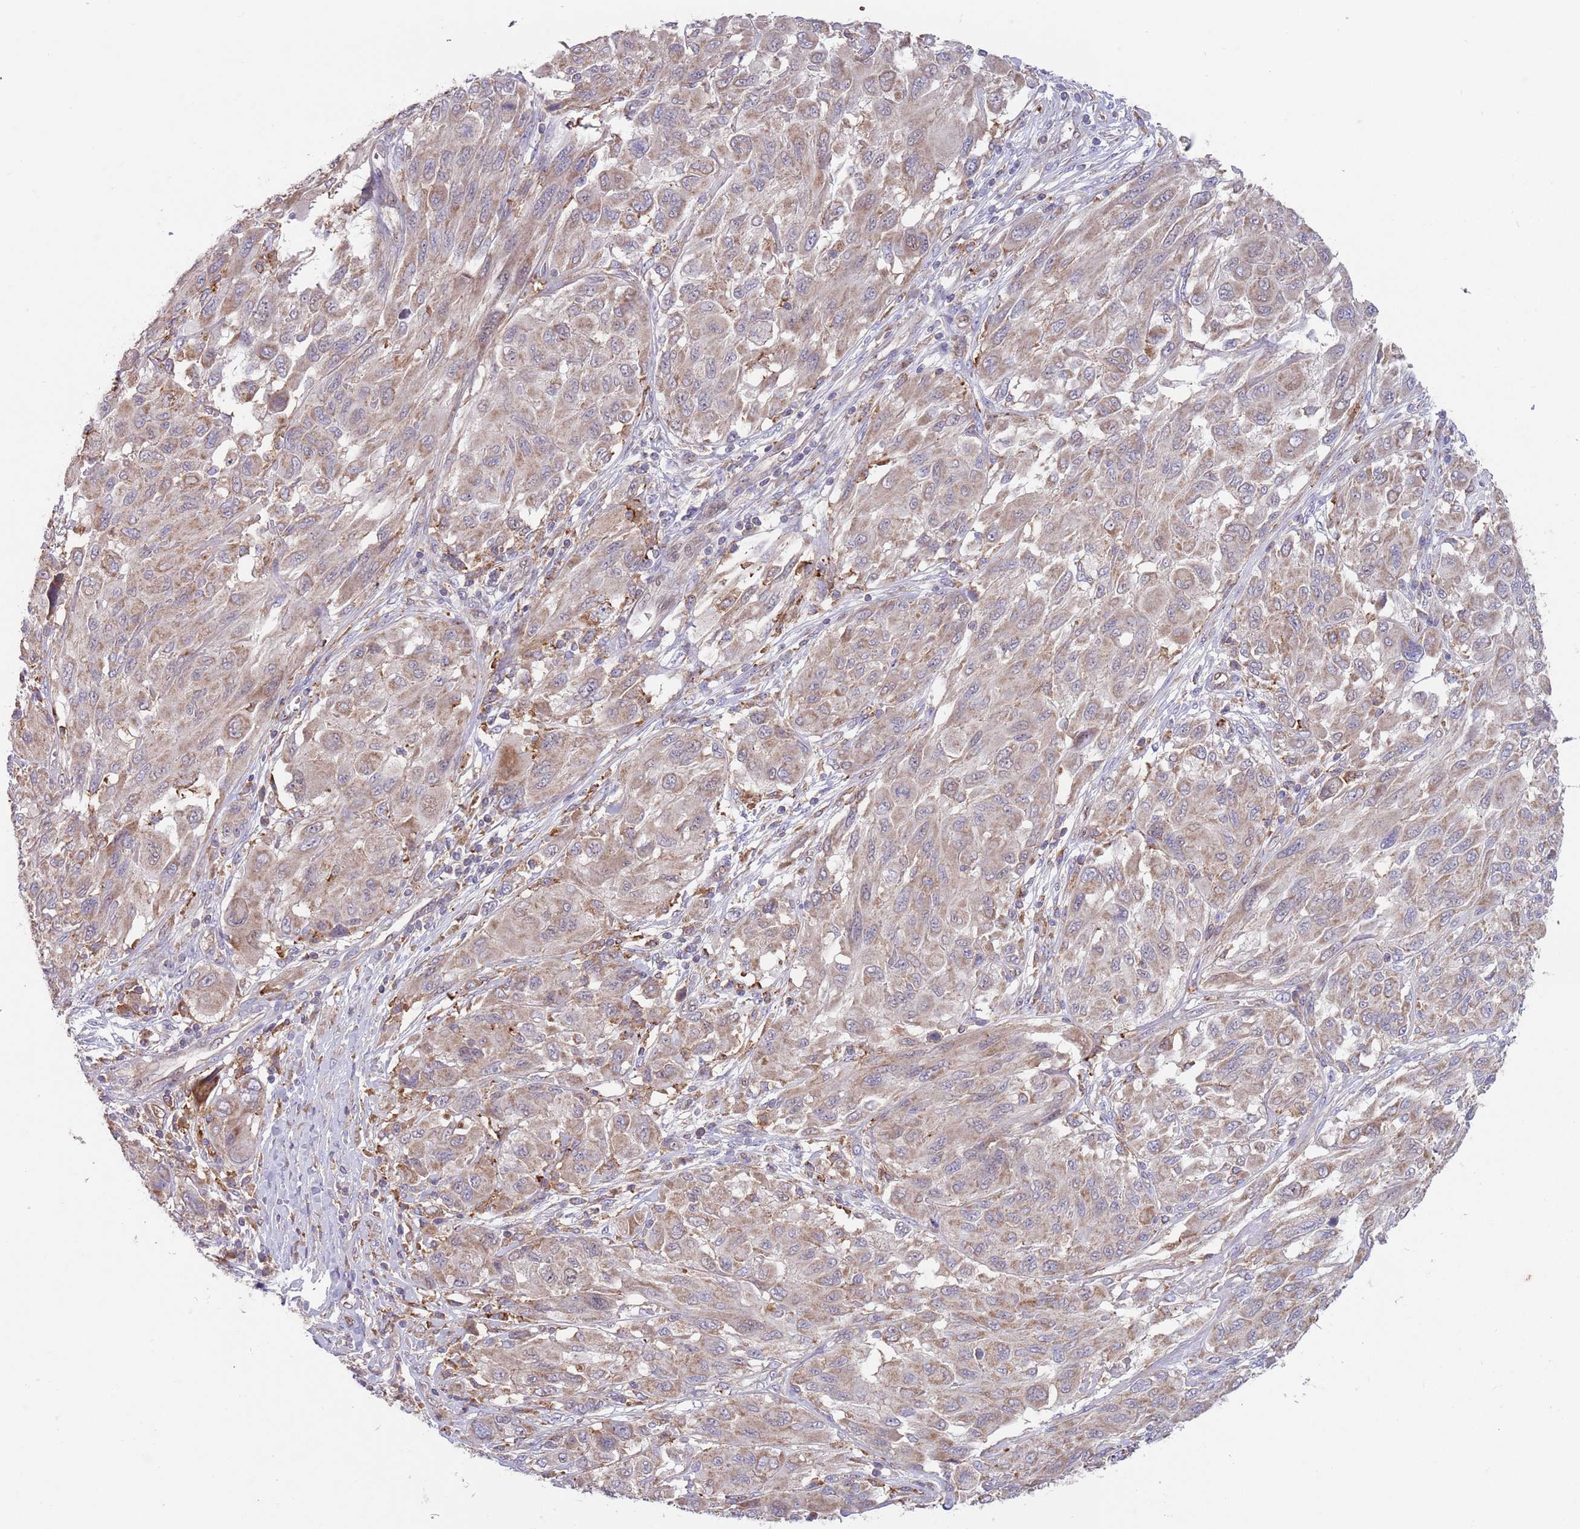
{"staining": {"intensity": "moderate", "quantity": "25%-75%", "location": "cytoplasmic/membranous"}, "tissue": "melanoma", "cell_type": "Tumor cells", "image_type": "cancer", "snomed": [{"axis": "morphology", "description": "Malignant melanoma, NOS"}, {"axis": "topography", "description": "Skin"}], "caption": "An immunohistochemistry (IHC) photomicrograph of neoplastic tissue is shown. Protein staining in brown labels moderate cytoplasmic/membranous positivity in malignant melanoma within tumor cells.", "gene": "DDT", "patient": {"sex": "female", "age": 91}}